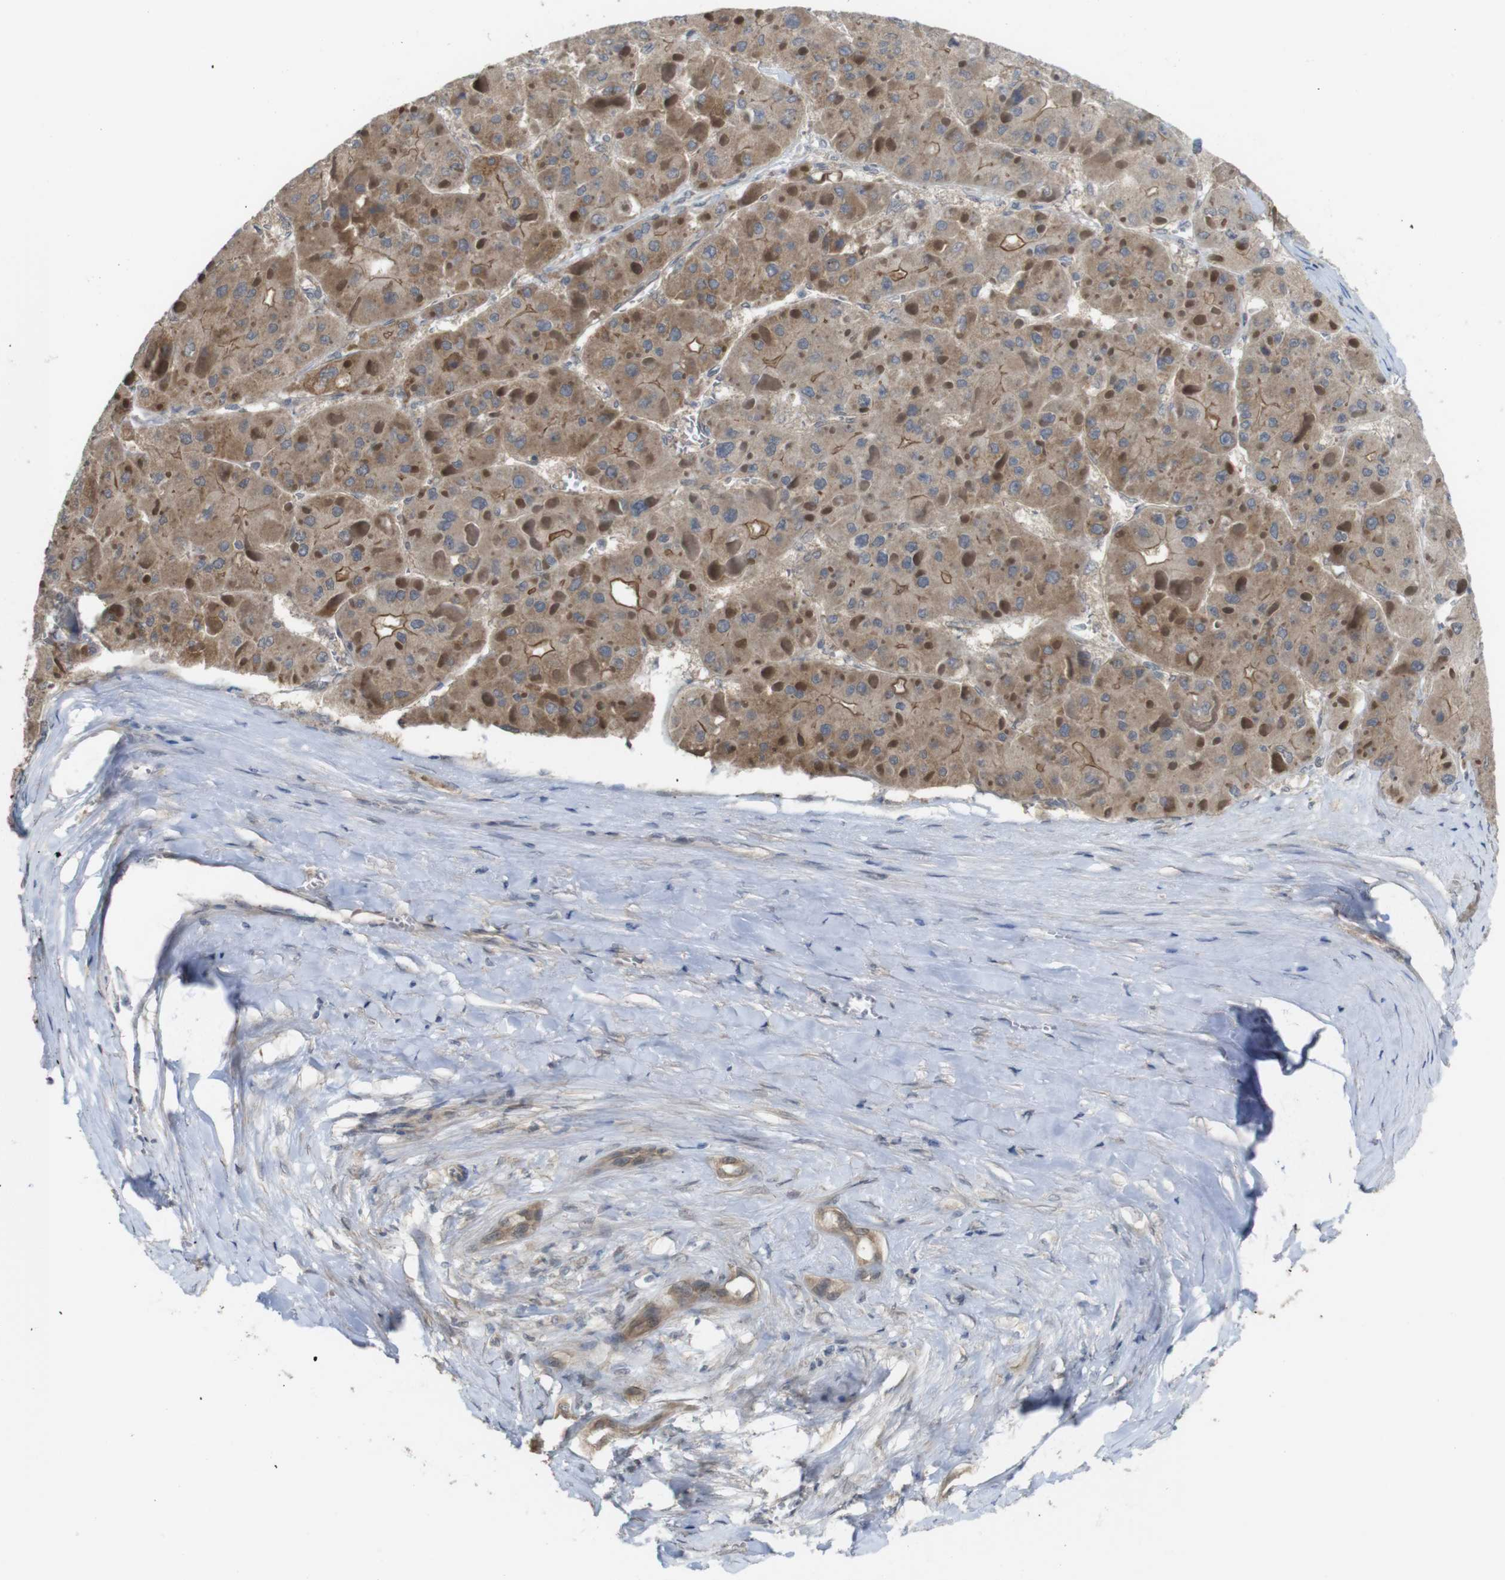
{"staining": {"intensity": "moderate", "quantity": ">75%", "location": "cytoplasmic/membranous"}, "tissue": "liver cancer", "cell_type": "Tumor cells", "image_type": "cancer", "snomed": [{"axis": "morphology", "description": "Carcinoma, Hepatocellular, NOS"}, {"axis": "topography", "description": "Liver"}], "caption": "IHC of liver hepatocellular carcinoma displays medium levels of moderate cytoplasmic/membranous staining in about >75% of tumor cells. (DAB (3,3'-diaminobenzidine) IHC with brightfield microscopy, high magnification).", "gene": "CDC34", "patient": {"sex": "female", "age": 73}}